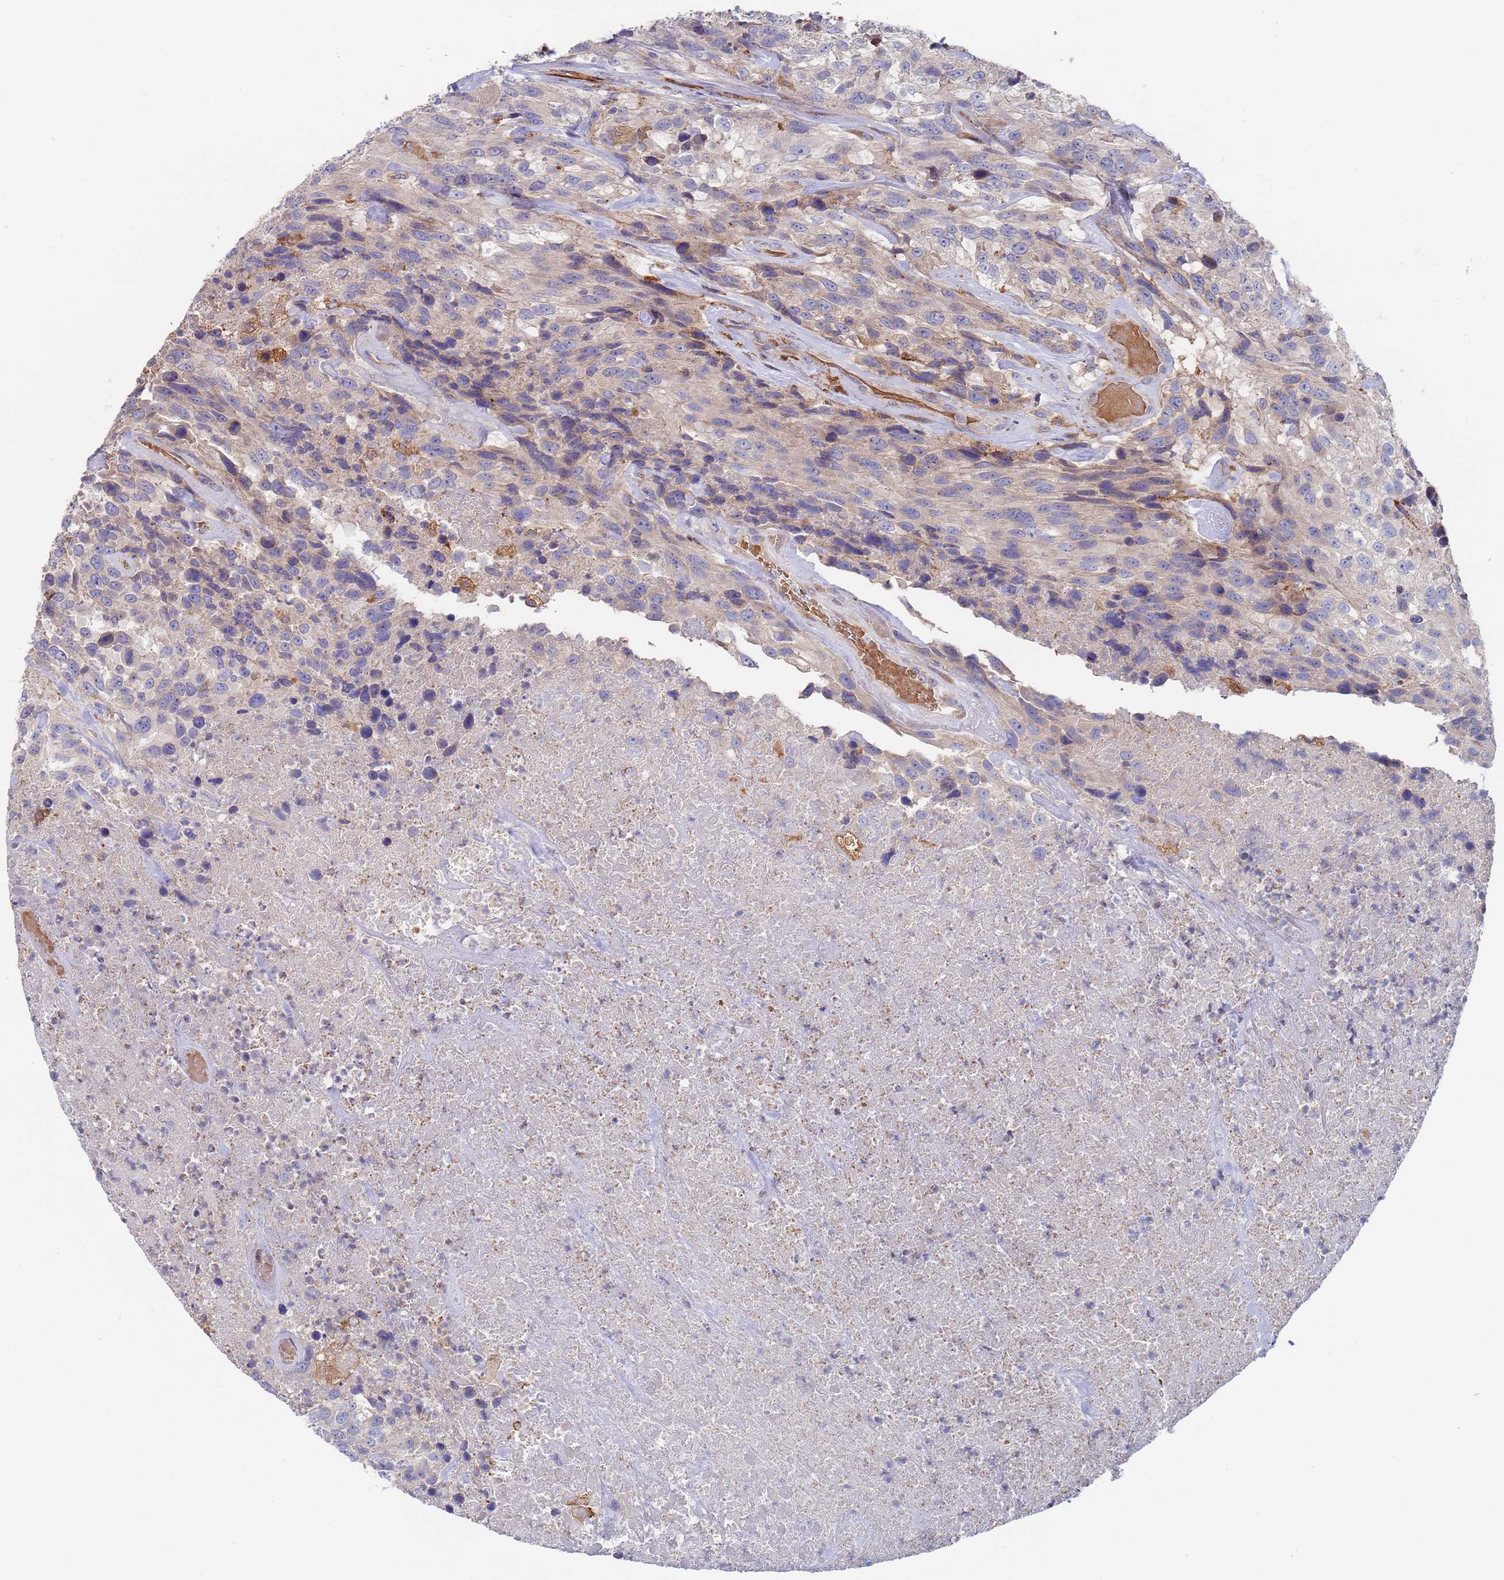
{"staining": {"intensity": "negative", "quantity": "none", "location": "none"}, "tissue": "urothelial cancer", "cell_type": "Tumor cells", "image_type": "cancer", "snomed": [{"axis": "morphology", "description": "Urothelial carcinoma, High grade"}, {"axis": "topography", "description": "Urinary bladder"}], "caption": "There is no significant expression in tumor cells of urothelial cancer.", "gene": "MALRD1", "patient": {"sex": "female", "age": 70}}